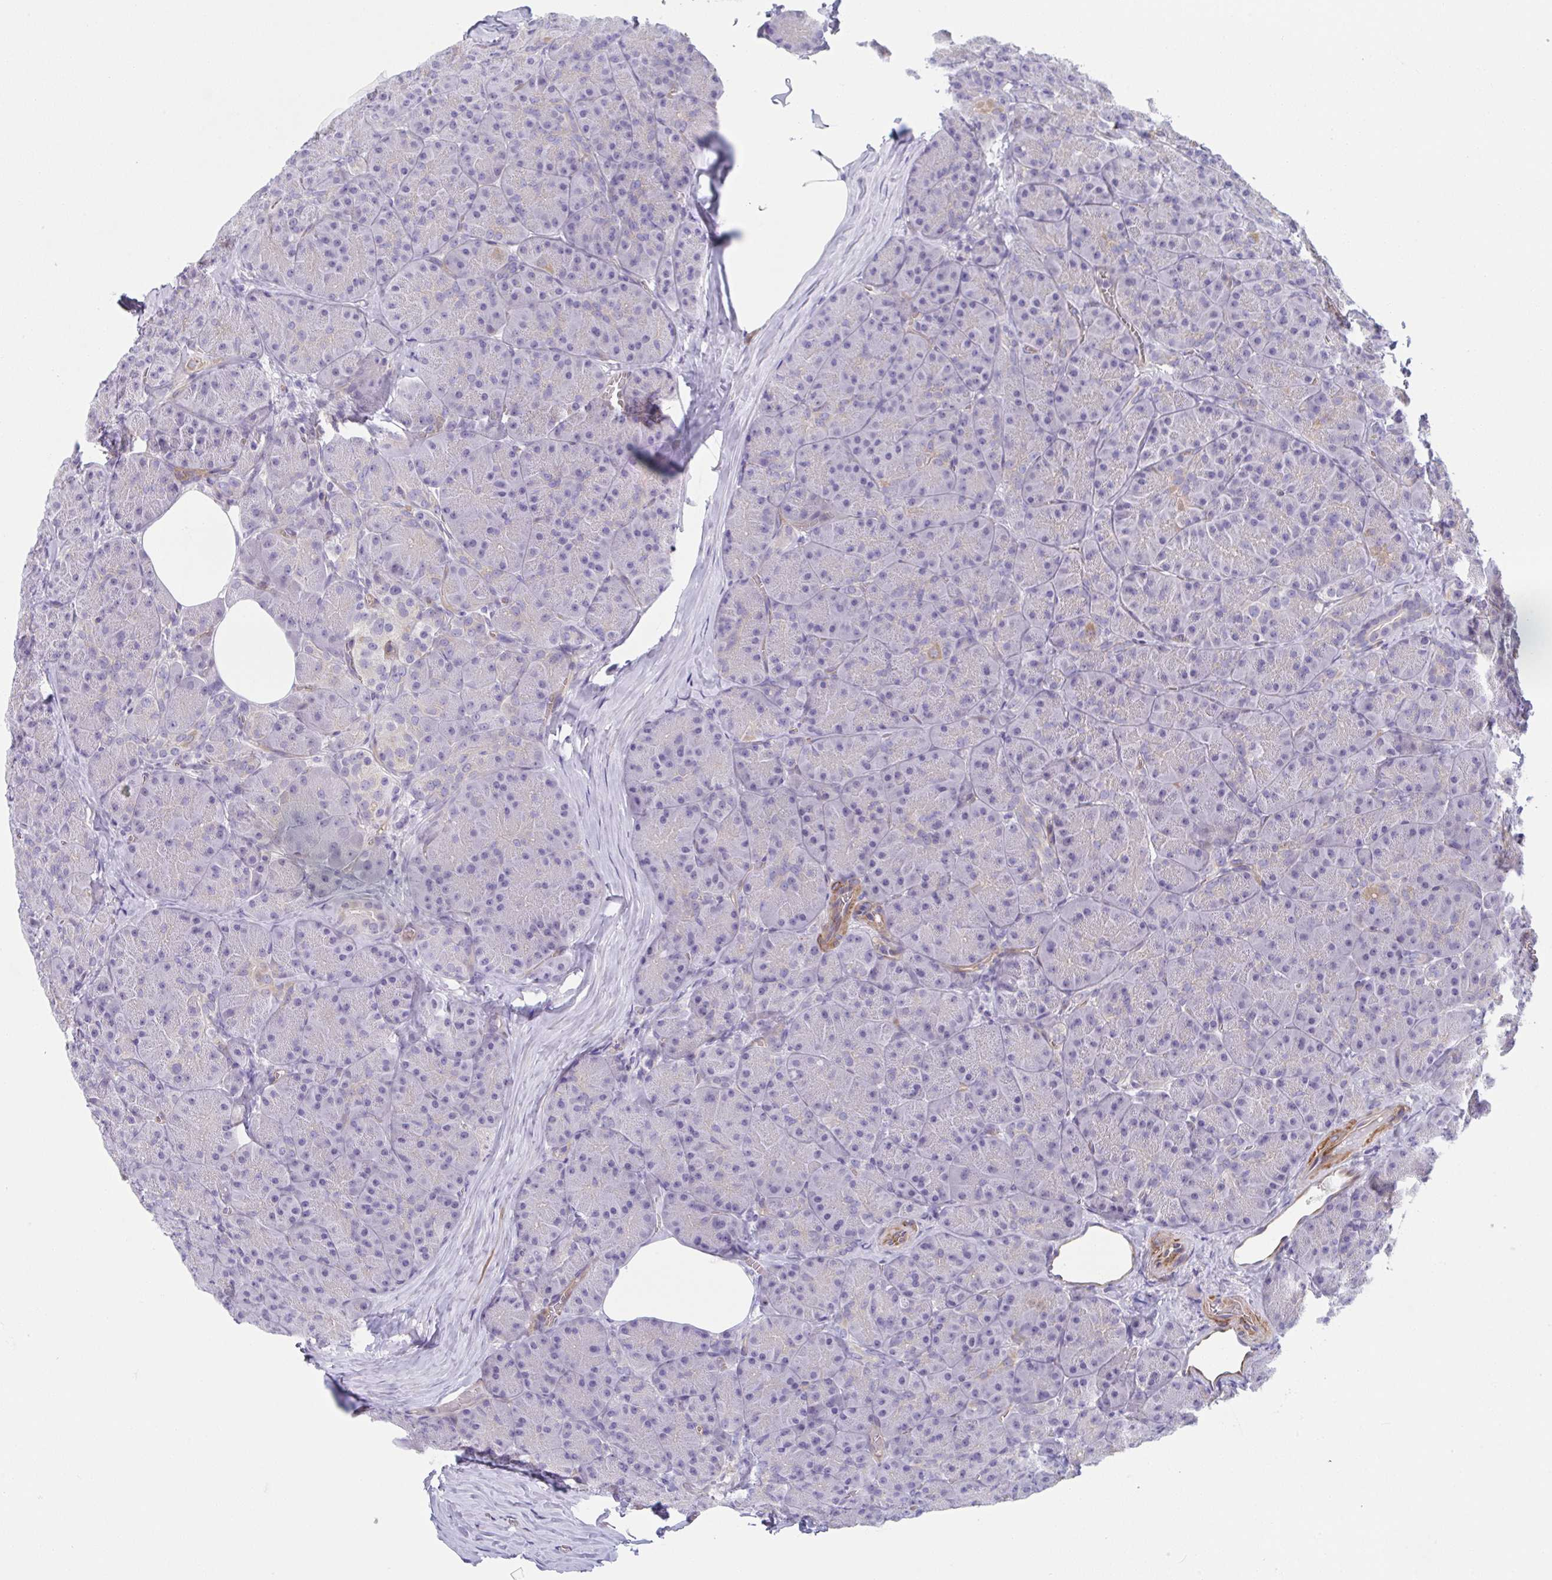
{"staining": {"intensity": "negative", "quantity": "none", "location": "none"}, "tissue": "pancreas", "cell_type": "Exocrine glandular cells", "image_type": "normal", "snomed": [{"axis": "morphology", "description": "Normal tissue, NOS"}, {"axis": "topography", "description": "Pancreas"}], "caption": "Pancreas was stained to show a protein in brown. There is no significant expression in exocrine glandular cells. The staining was performed using DAB (3,3'-diaminobenzidine) to visualize the protein expression in brown, while the nuclei were stained in blue with hematoxylin (Magnification: 20x).", "gene": "MYL12A", "patient": {"sex": "male", "age": 57}}